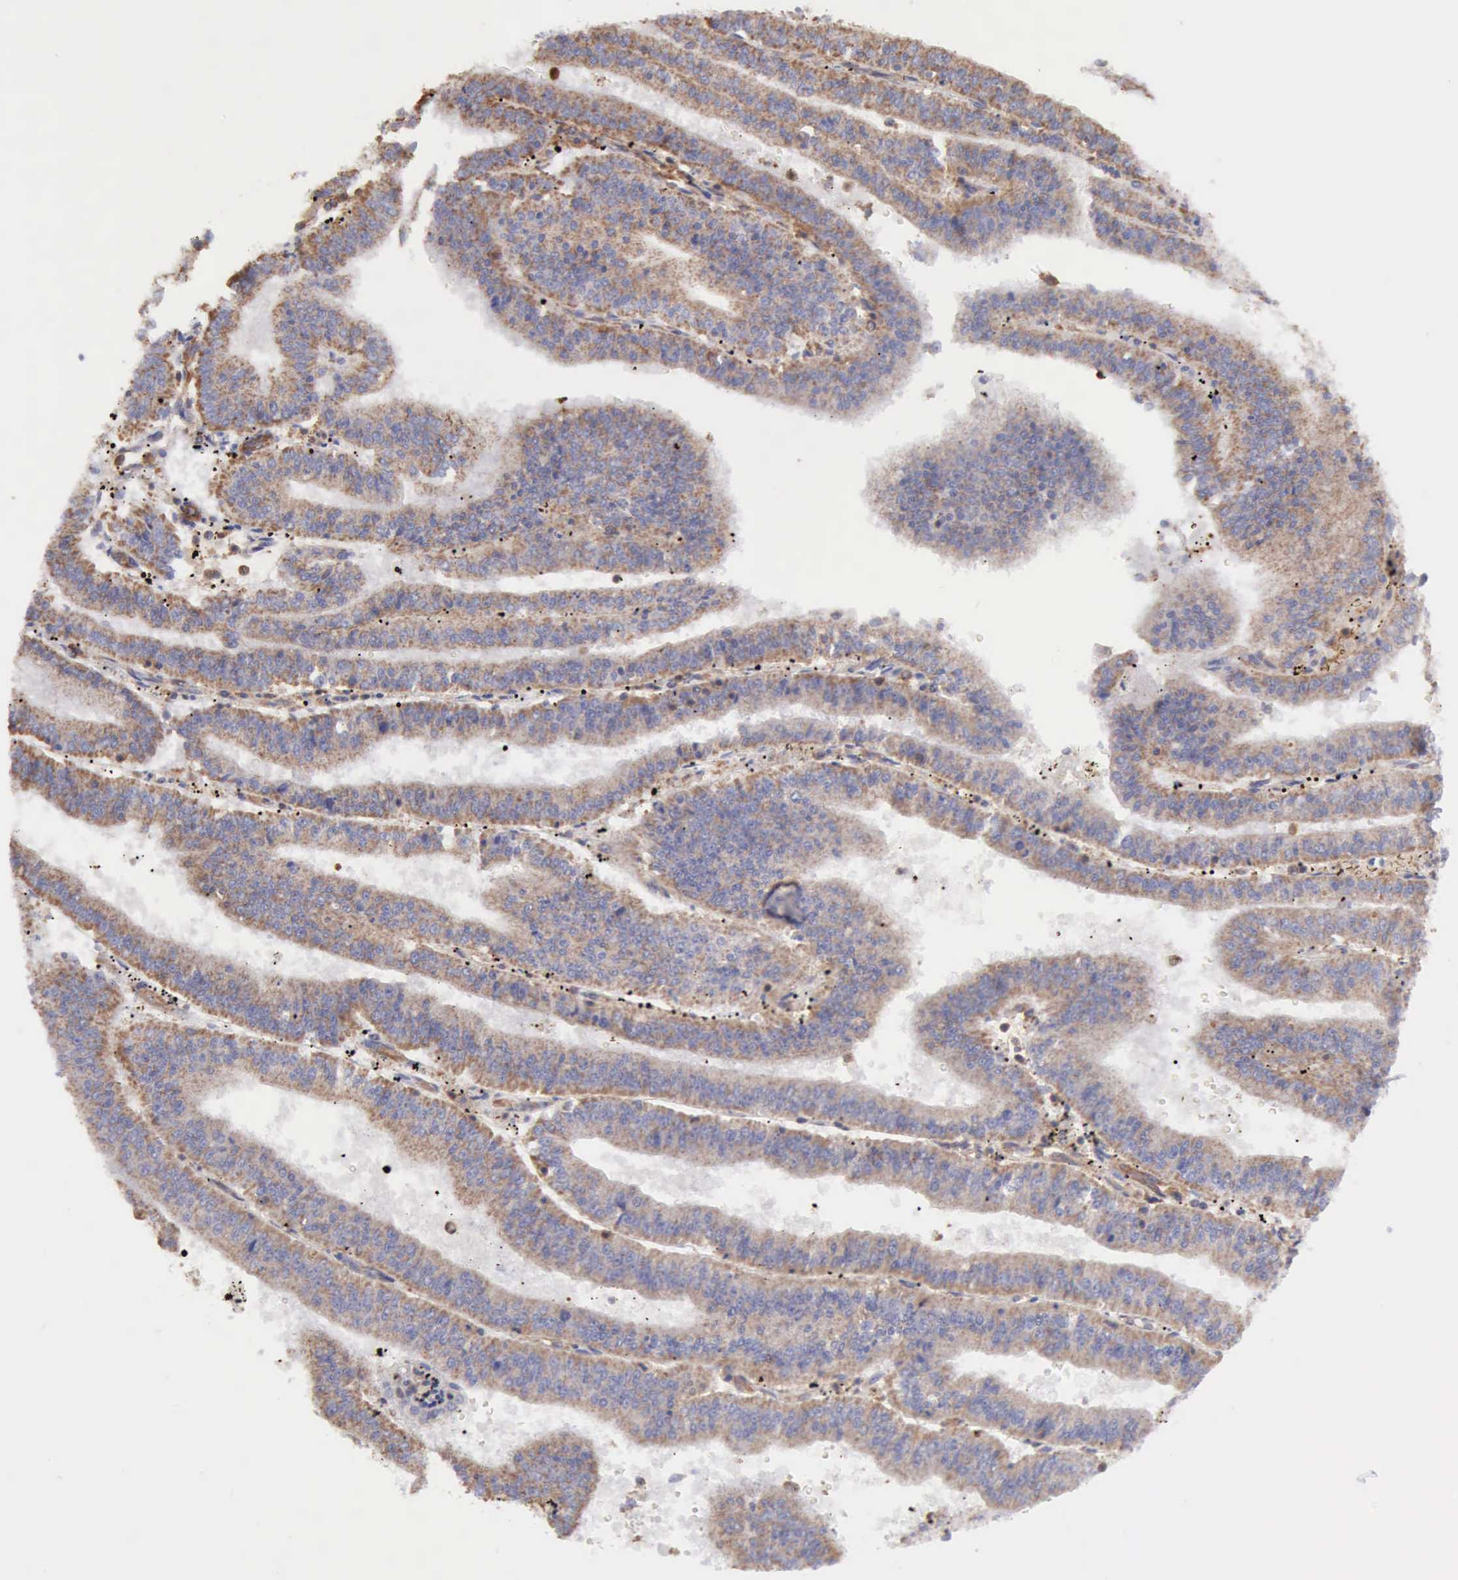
{"staining": {"intensity": "weak", "quantity": ">75%", "location": "cytoplasmic/membranous"}, "tissue": "endometrial cancer", "cell_type": "Tumor cells", "image_type": "cancer", "snomed": [{"axis": "morphology", "description": "Adenocarcinoma, NOS"}, {"axis": "topography", "description": "Endometrium"}], "caption": "An image of endometrial adenocarcinoma stained for a protein shows weak cytoplasmic/membranous brown staining in tumor cells.", "gene": "ARHGAP4", "patient": {"sex": "female", "age": 66}}